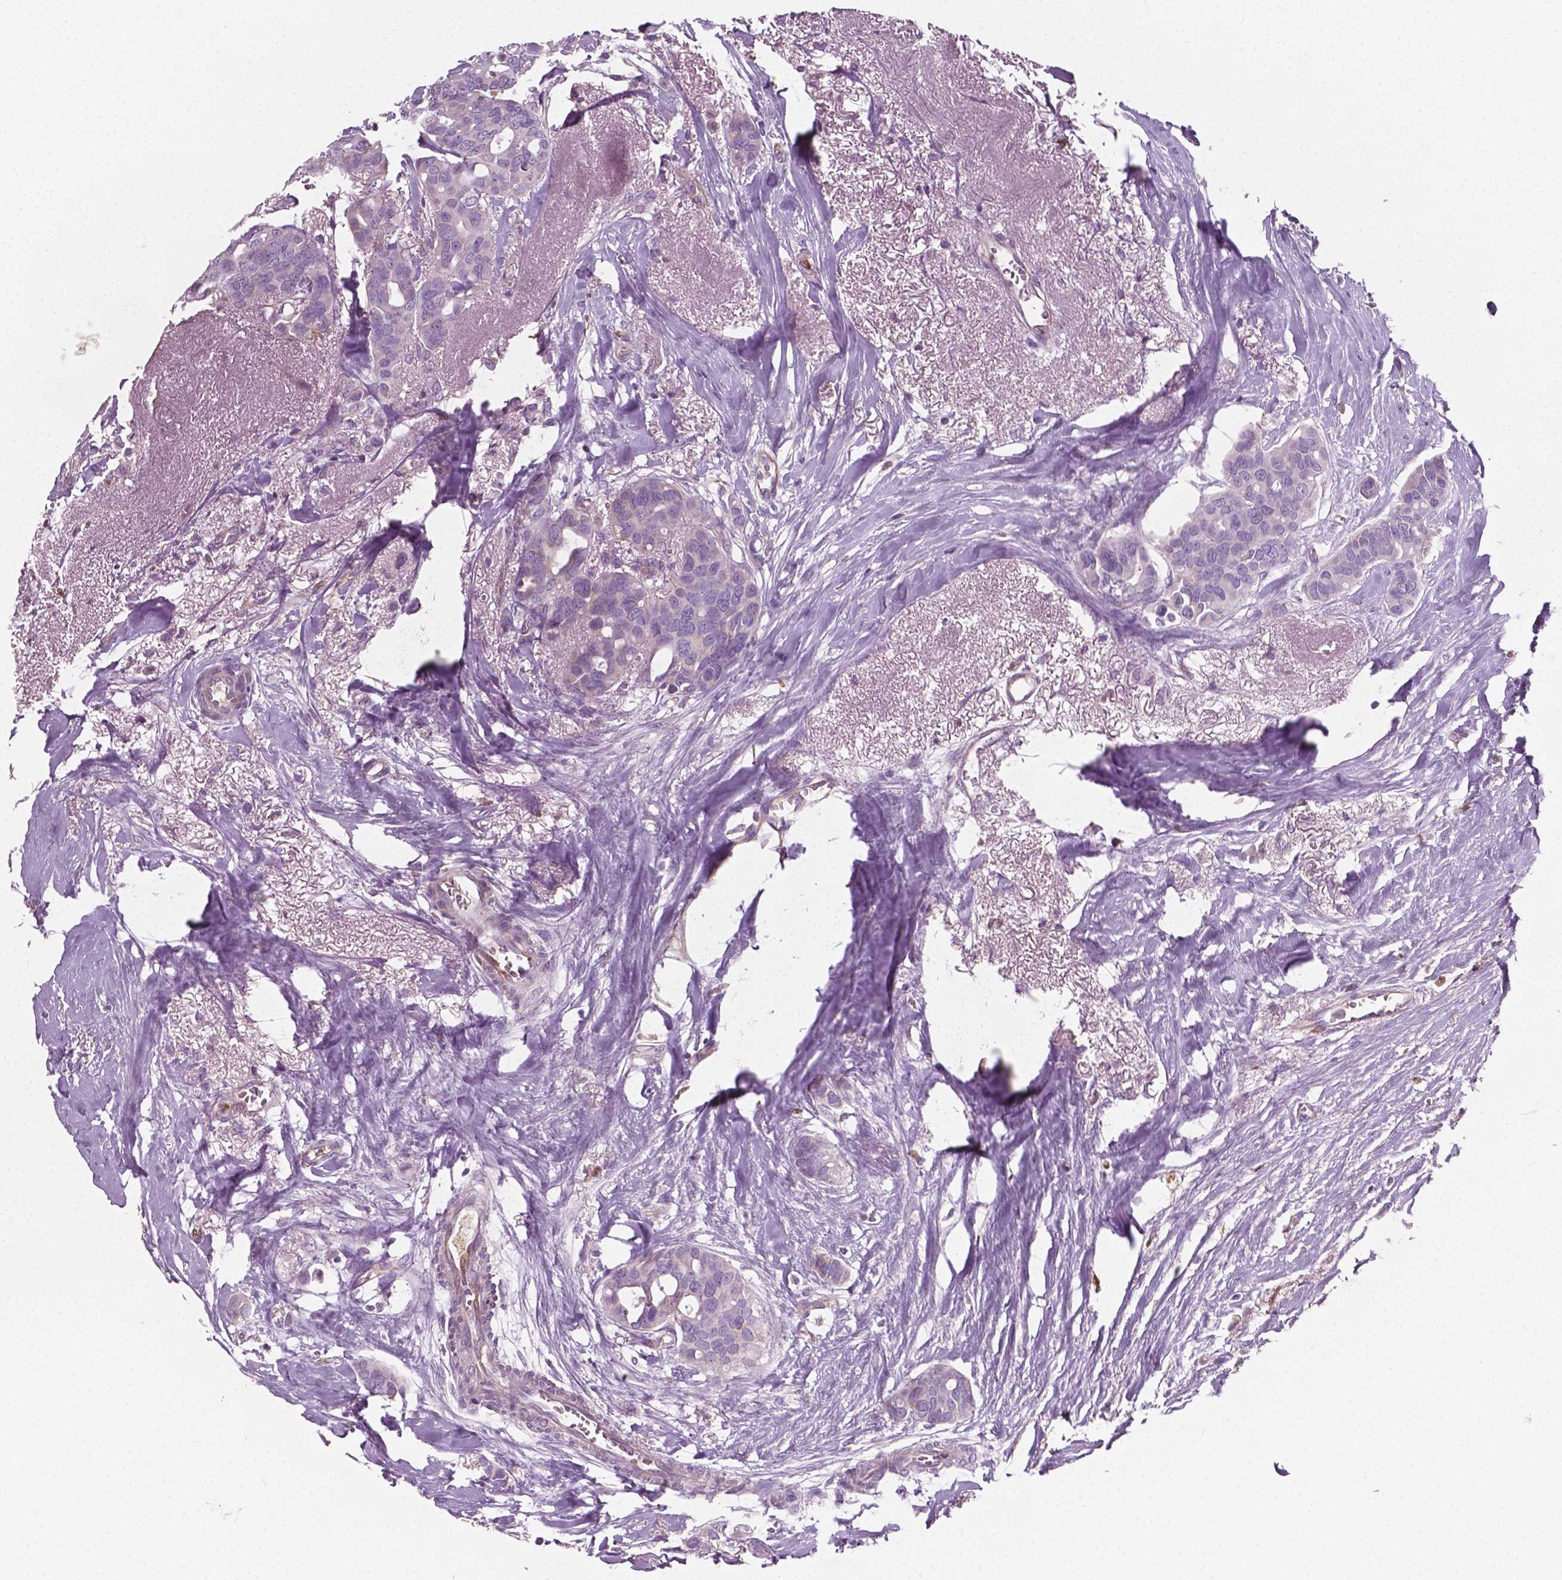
{"staining": {"intensity": "negative", "quantity": "none", "location": "none"}, "tissue": "breast cancer", "cell_type": "Tumor cells", "image_type": "cancer", "snomed": [{"axis": "morphology", "description": "Duct carcinoma"}, {"axis": "topography", "description": "Breast"}], "caption": "High magnification brightfield microscopy of breast invasive ductal carcinoma stained with DAB (3,3'-diaminobenzidine) (brown) and counterstained with hematoxylin (blue): tumor cells show no significant expression.", "gene": "PTX3", "patient": {"sex": "female", "age": 54}}